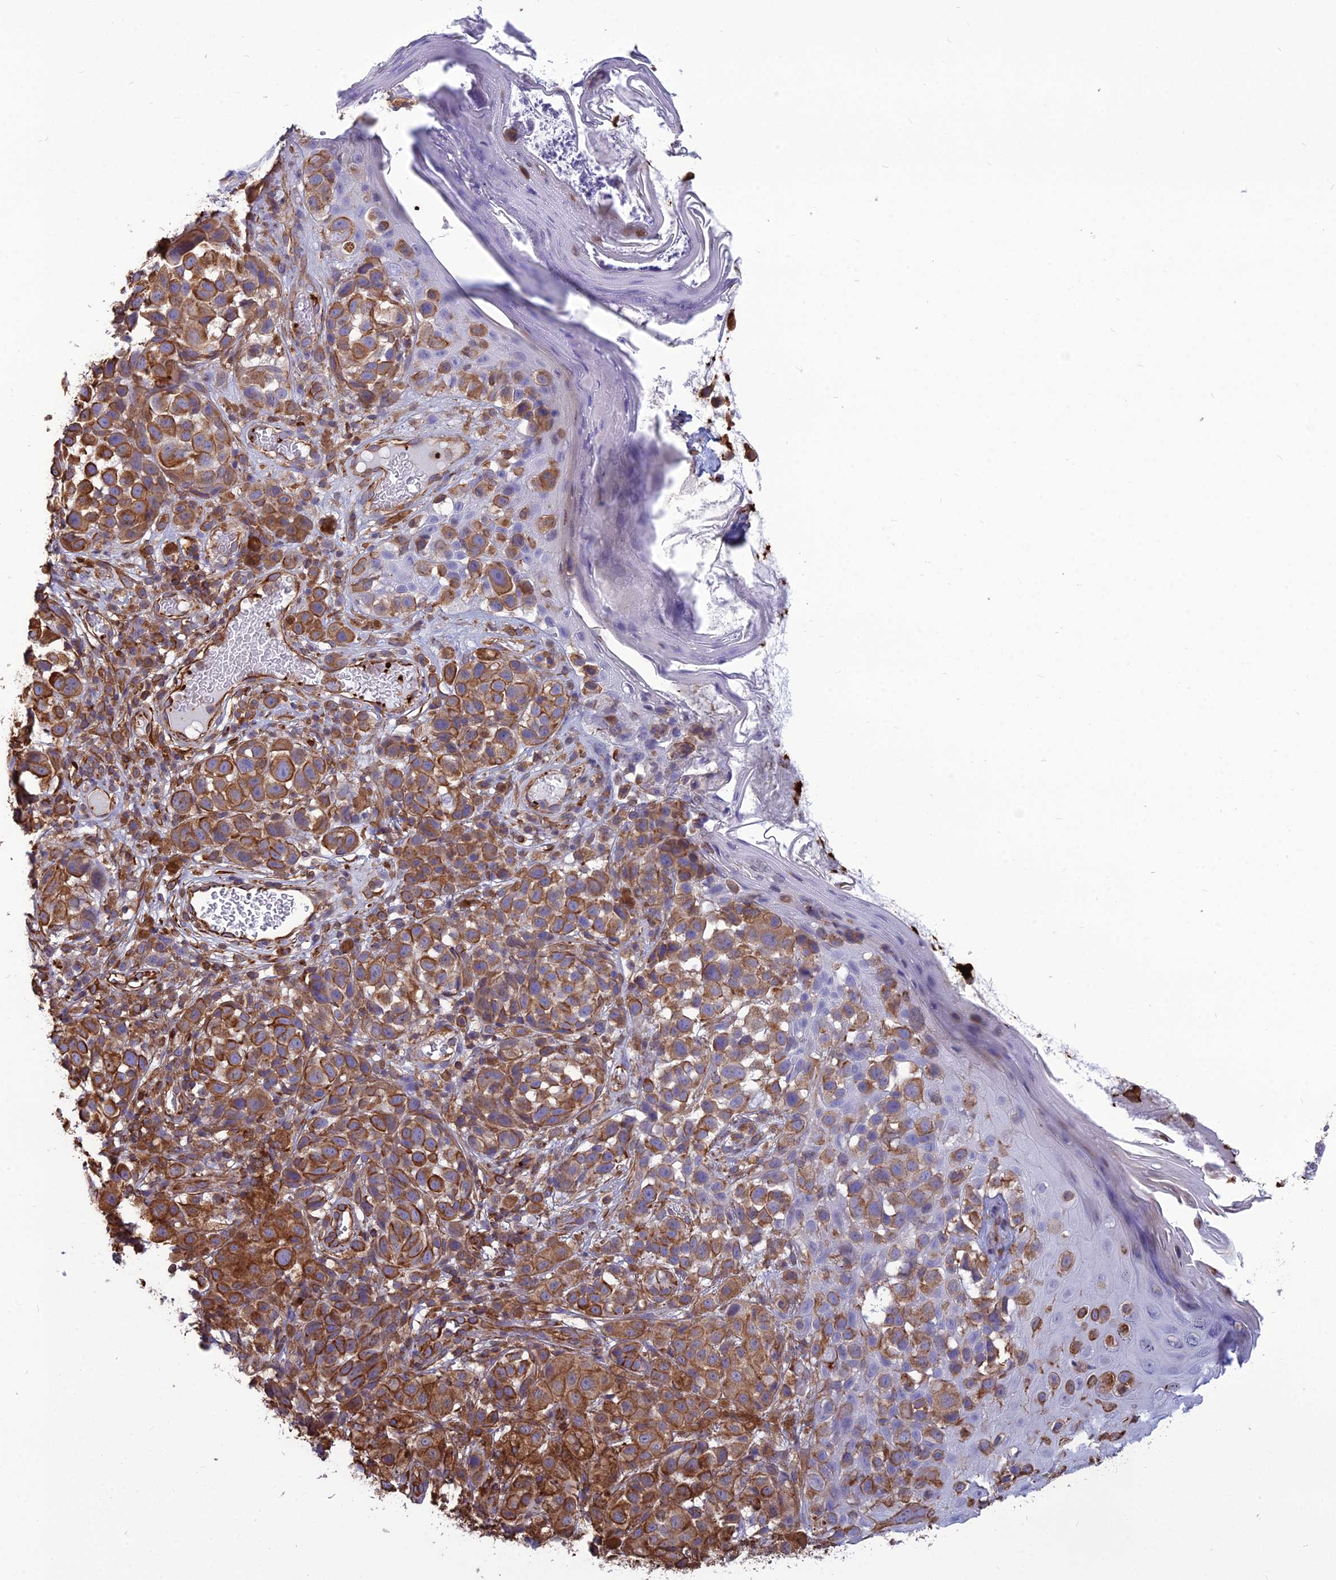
{"staining": {"intensity": "strong", "quantity": ">75%", "location": "cytoplasmic/membranous"}, "tissue": "melanoma", "cell_type": "Tumor cells", "image_type": "cancer", "snomed": [{"axis": "morphology", "description": "Malignant melanoma, NOS"}, {"axis": "topography", "description": "Skin"}], "caption": "A high-resolution micrograph shows IHC staining of malignant melanoma, which exhibits strong cytoplasmic/membranous staining in about >75% of tumor cells.", "gene": "PSMD11", "patient": {"sex": "male", "age": 38}}